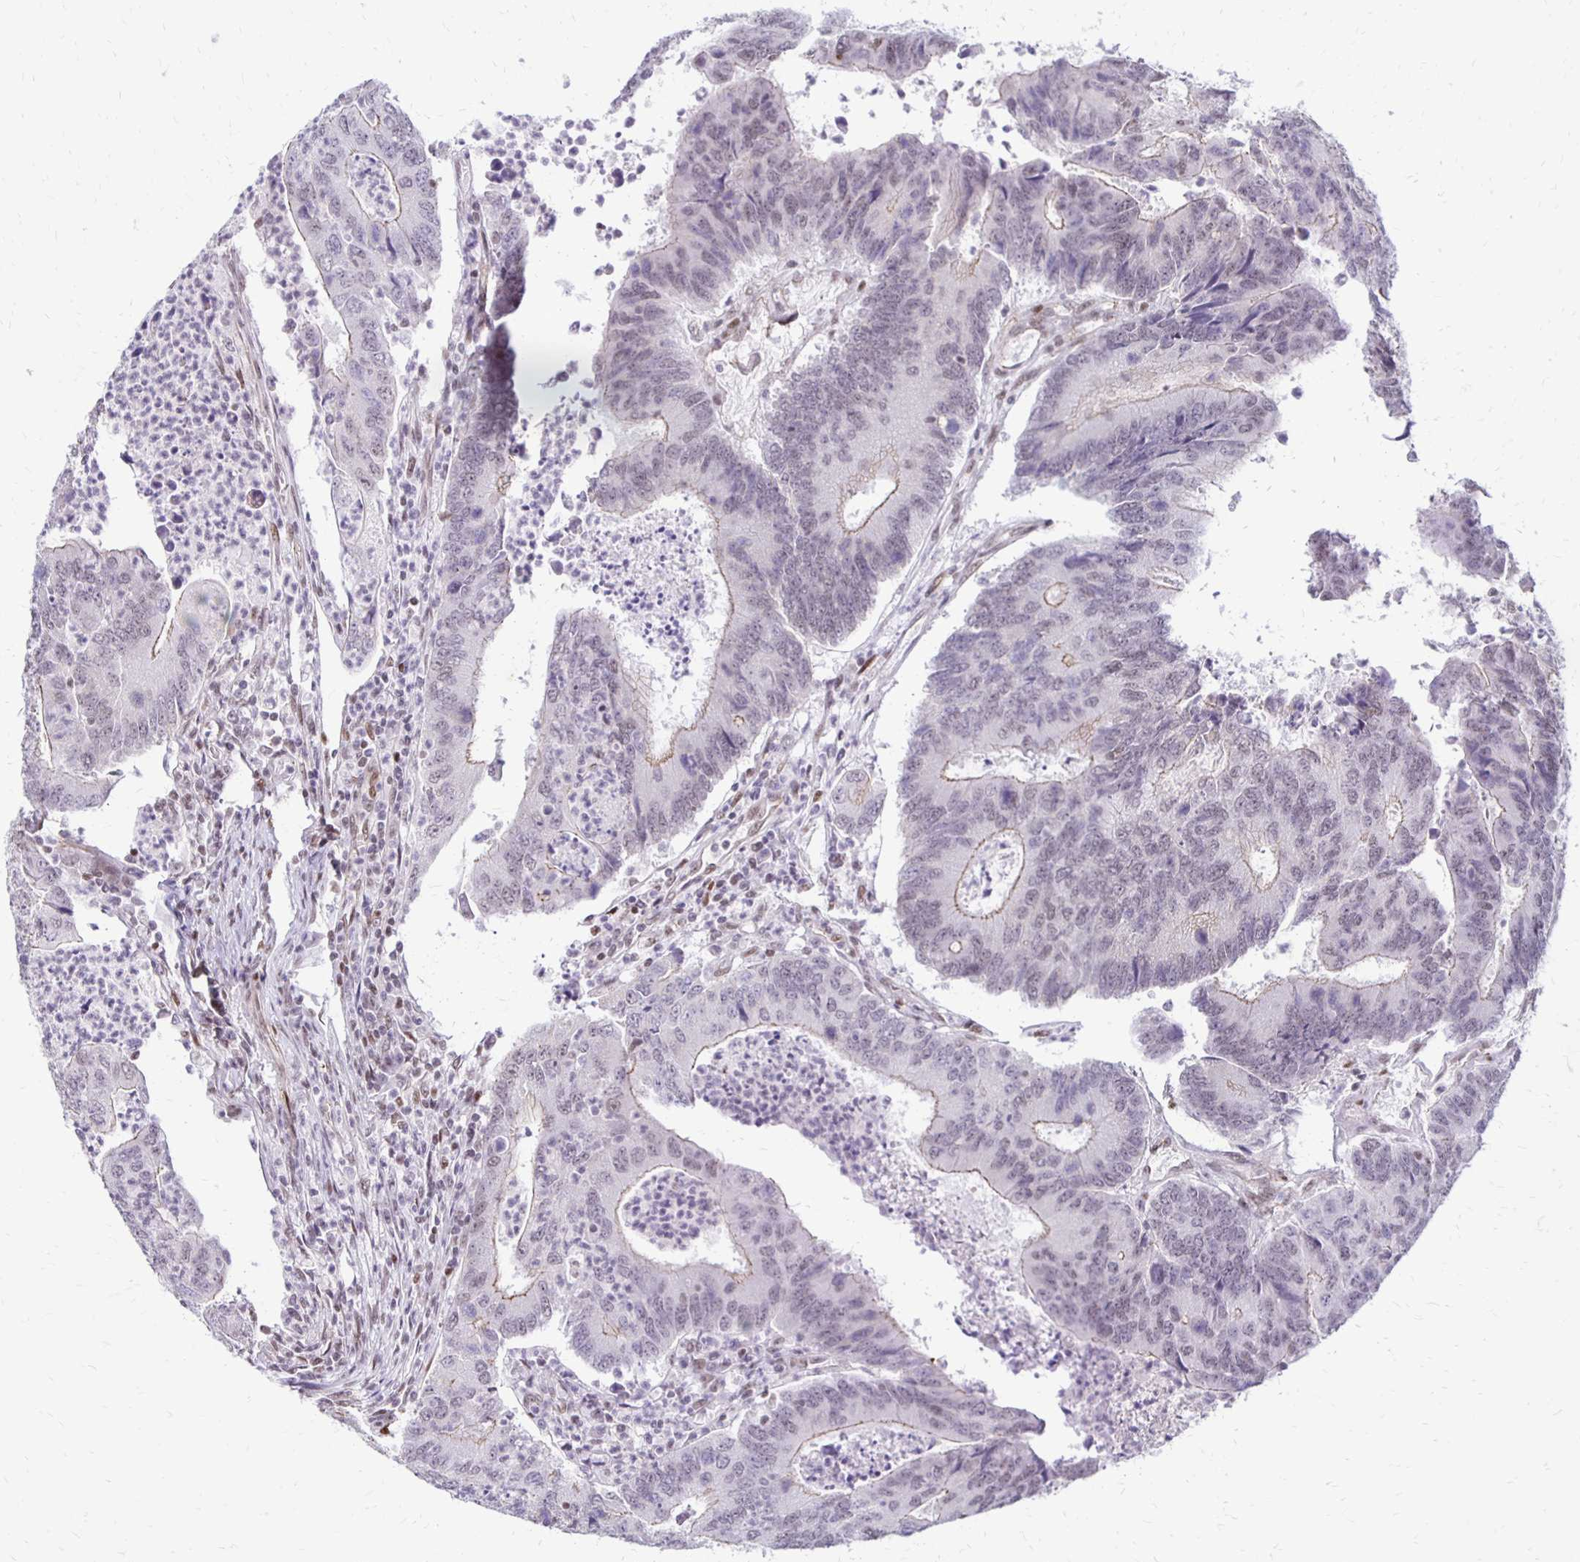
{"staining": {"intensity": "weak", "quantity": "<25%", "location": "cytoplasmic/membranous,nuclear"}, "tissue": "colorectal cancer", "cell_type": "Tumor cells", "image_type": "cancer", "snomed": [{"axis": "morphology", "description": "Adenocarcinoma, NOS"}, {"axis": "topography", "description": "Colon"}], "caption": "DAB immunohistochemical staining of adenocarcinoma (colorectal) exhibits no significant expression in tumor cells. (Brightfield microscopy of DAB (3,3'-diaminobenzidine) immunohistochemistry at high magnification).", "gene": "DDB2", "patient": {"sex": "female", "age": 67}}